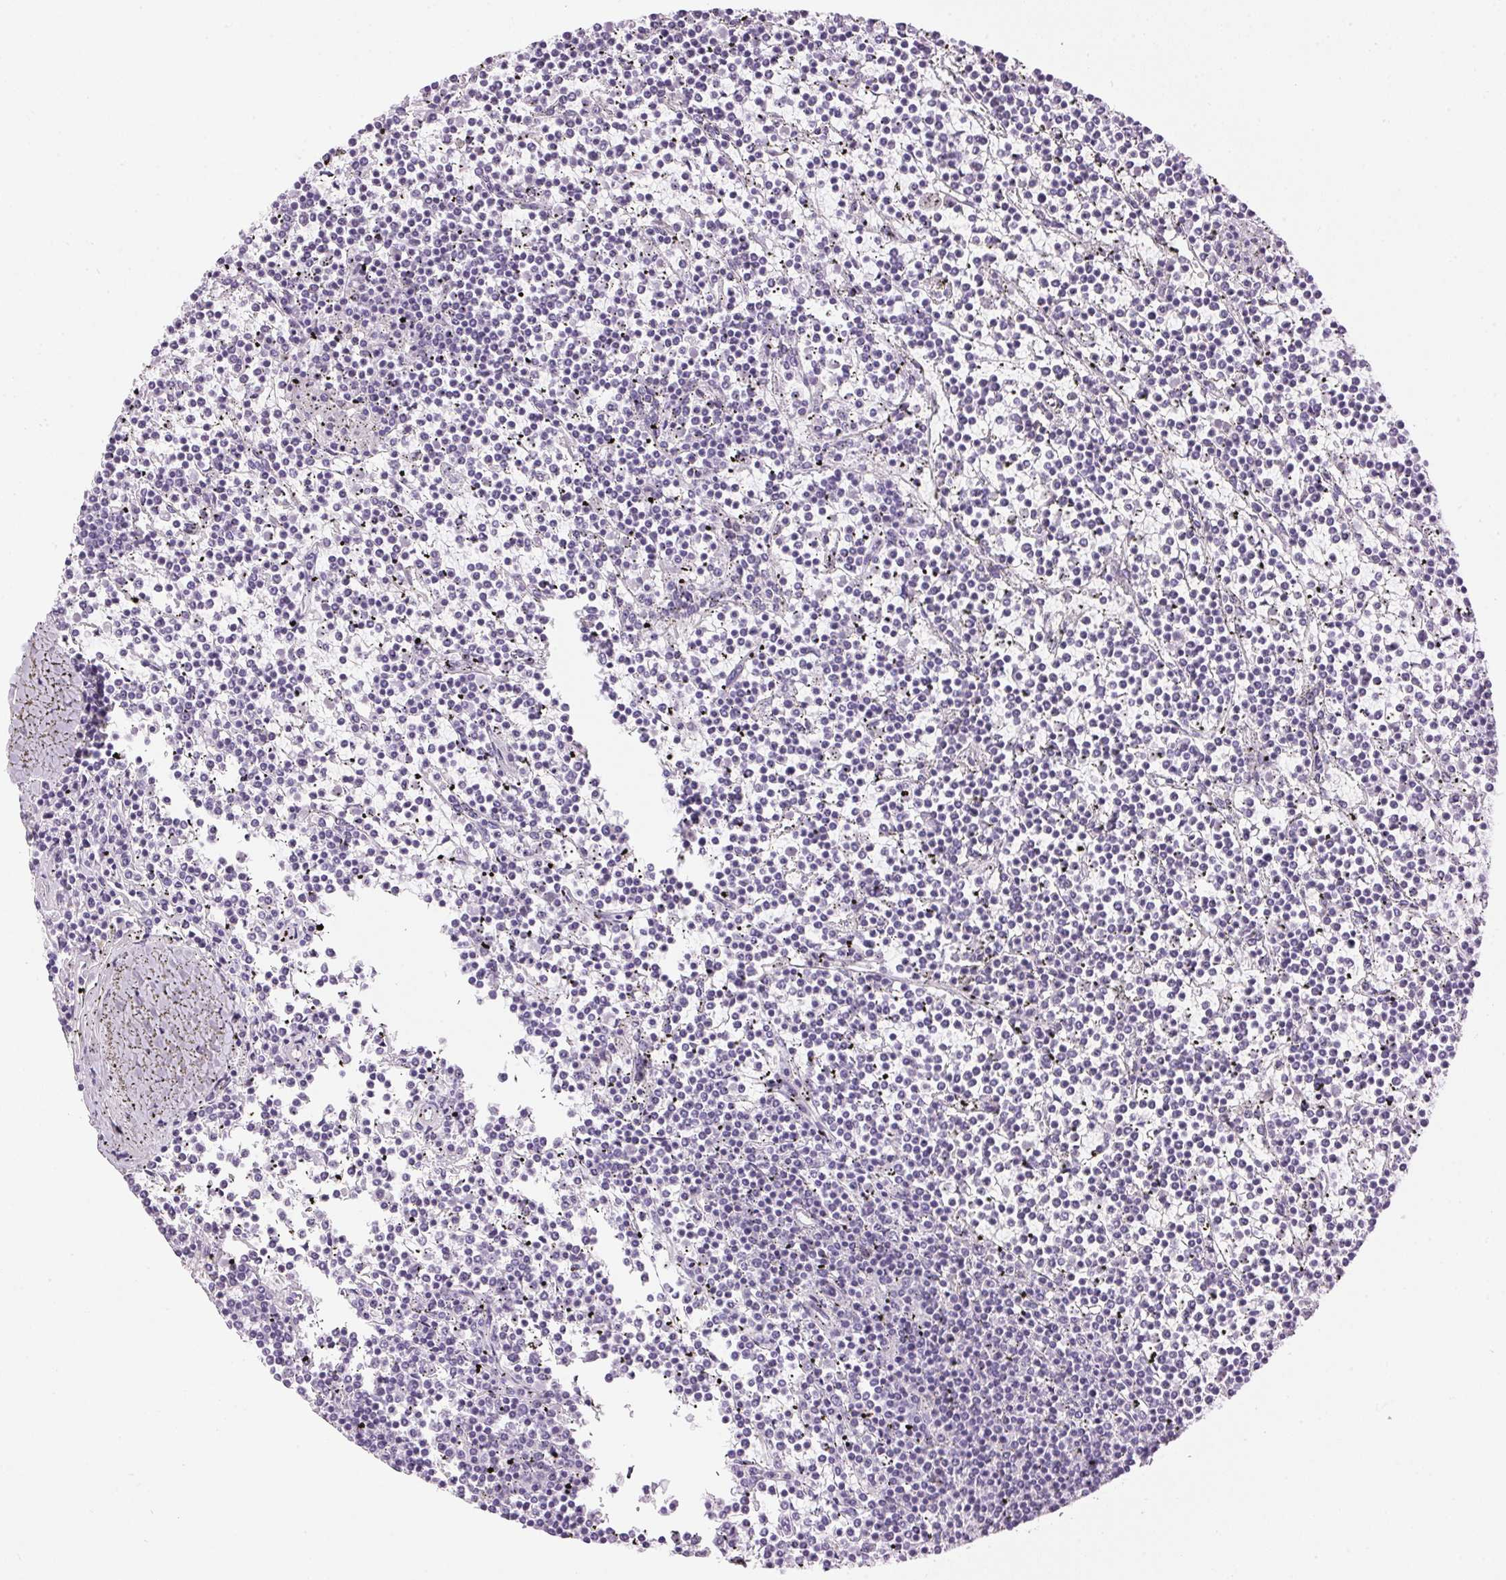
{"staining": {"intensity": "negative", "quantity": "none", "location": "none"}, "tissue": "lymphoma", "cell_type": "Tumor cells", "image_type": "cancer", "snomed": [{"axis": "morphology", "description": "Malignant lymphoma, non-Hodgkin's type, Low grade"}, {"axis": "topography", "description": "Spleen"}], "caption": "There is no significant expression in tumor cells of lymphoma. (Stains: DAB IHC with hematoxylin counter stain, Microscopy: brightfield microscopy at high magnification).", "gene": "SP7", "patient": {"sex": "female", "age": 19}}